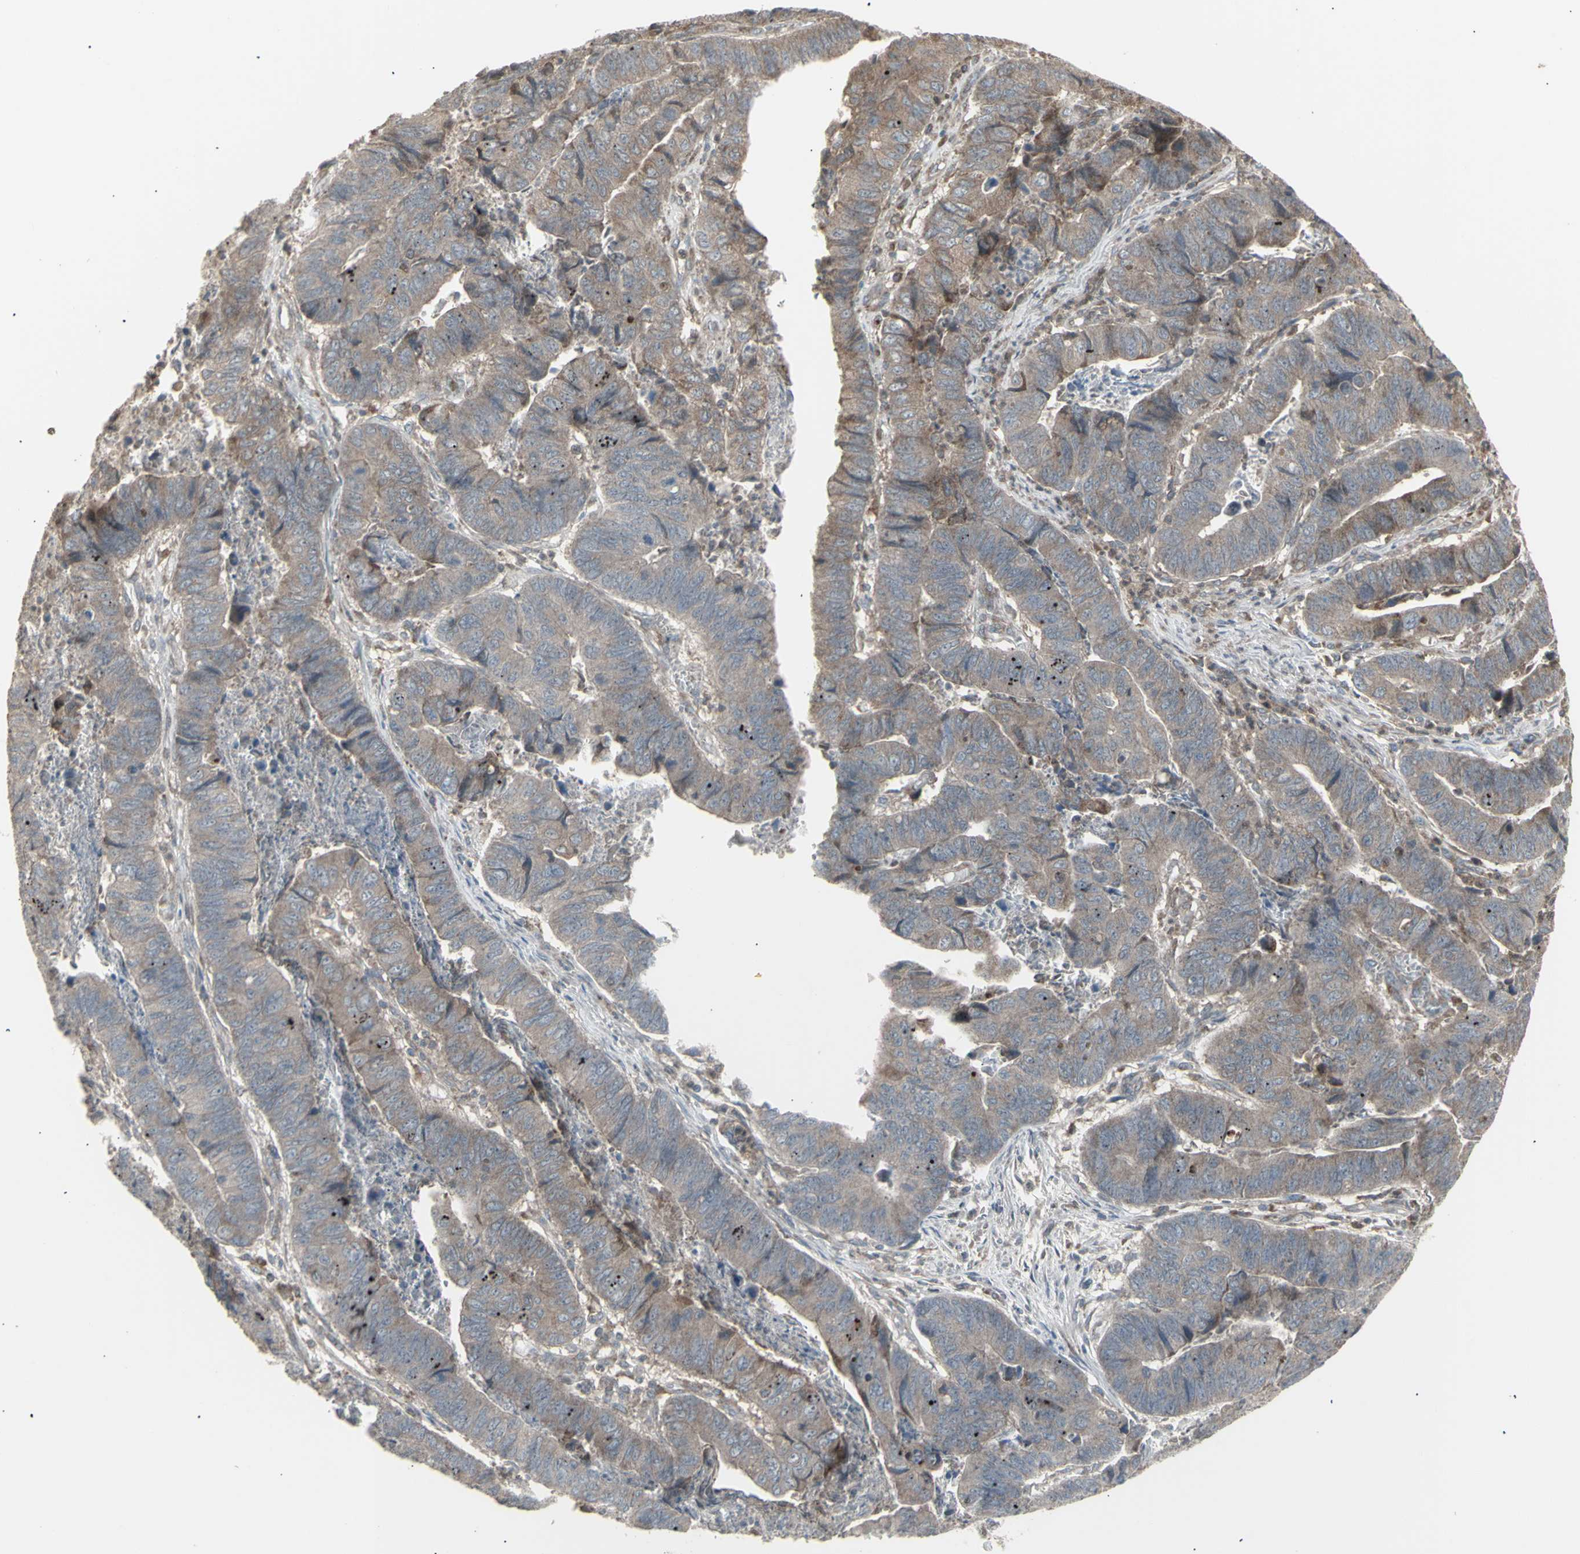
{"staining": {"intensity": "moderate", "quantity": ">75%", "location": "cytoplasmic/membranous"}, "tissue": "stomach cancer", "cell_type": "Tumor cells", "image_type": "cancer", "snomed": [{"axis": "morphology", "description": "Adenocarcinoma, NOS"}, {"axis": "topography", "description": "Stomach, lower"}], "caption": "Immunohistochemical staining of human stomach cancer (adenocarcinoma) demonstrates medium levels of moderate cytoplasmic/membranous protein positivity in about >75% of tumor cells. (DAB (3,3'-diaminobenzidine) IHC, brown staining for protein, blue staining for nuclei).", "gene": "RNASEL", "patient": {"sex": "male", "age": 77}}